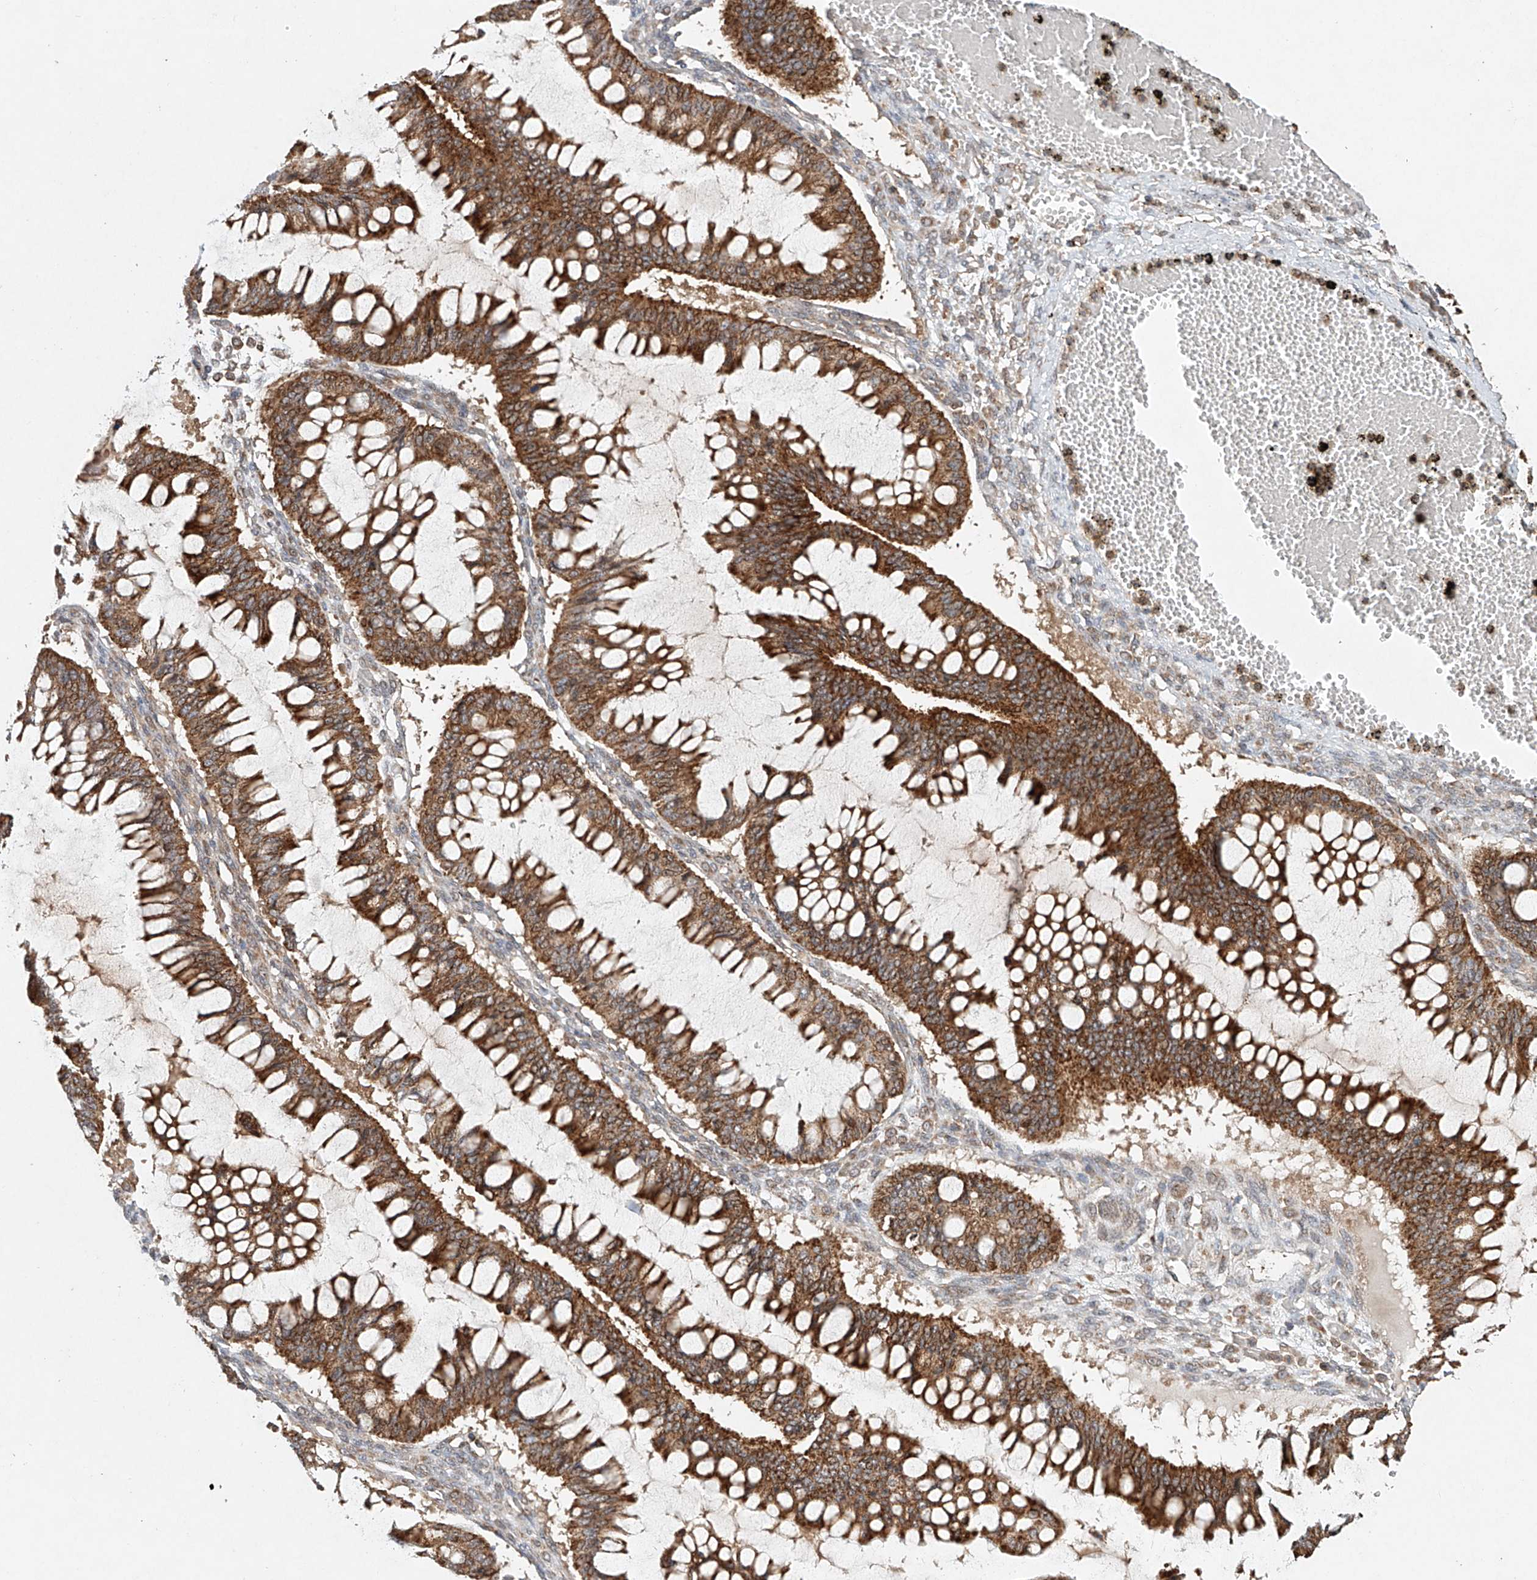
{"staining": {"intensity": "moderate", "quantity": ">75%", "location": "cytoplasmic/membranous"}, "tissue": "ovarian cancer", "cell_type": "Tumor cells", "image_type": "cancer", "snomed": [{"axis": "morphology", "description": "Cystadenocarcinoma, mucinous, NOS"}, {"axis": "topography", "description": "Ovary"}], "caption": "The photomicrograph reveals staining of mucinous cystadenocarcinoma (ovarian), revealing moderate cytoplasmic/membranous protein expression (brown color) within tumor cells.", "gene": "DCAF11", "patient": {"sex": "female", "age": 73}}